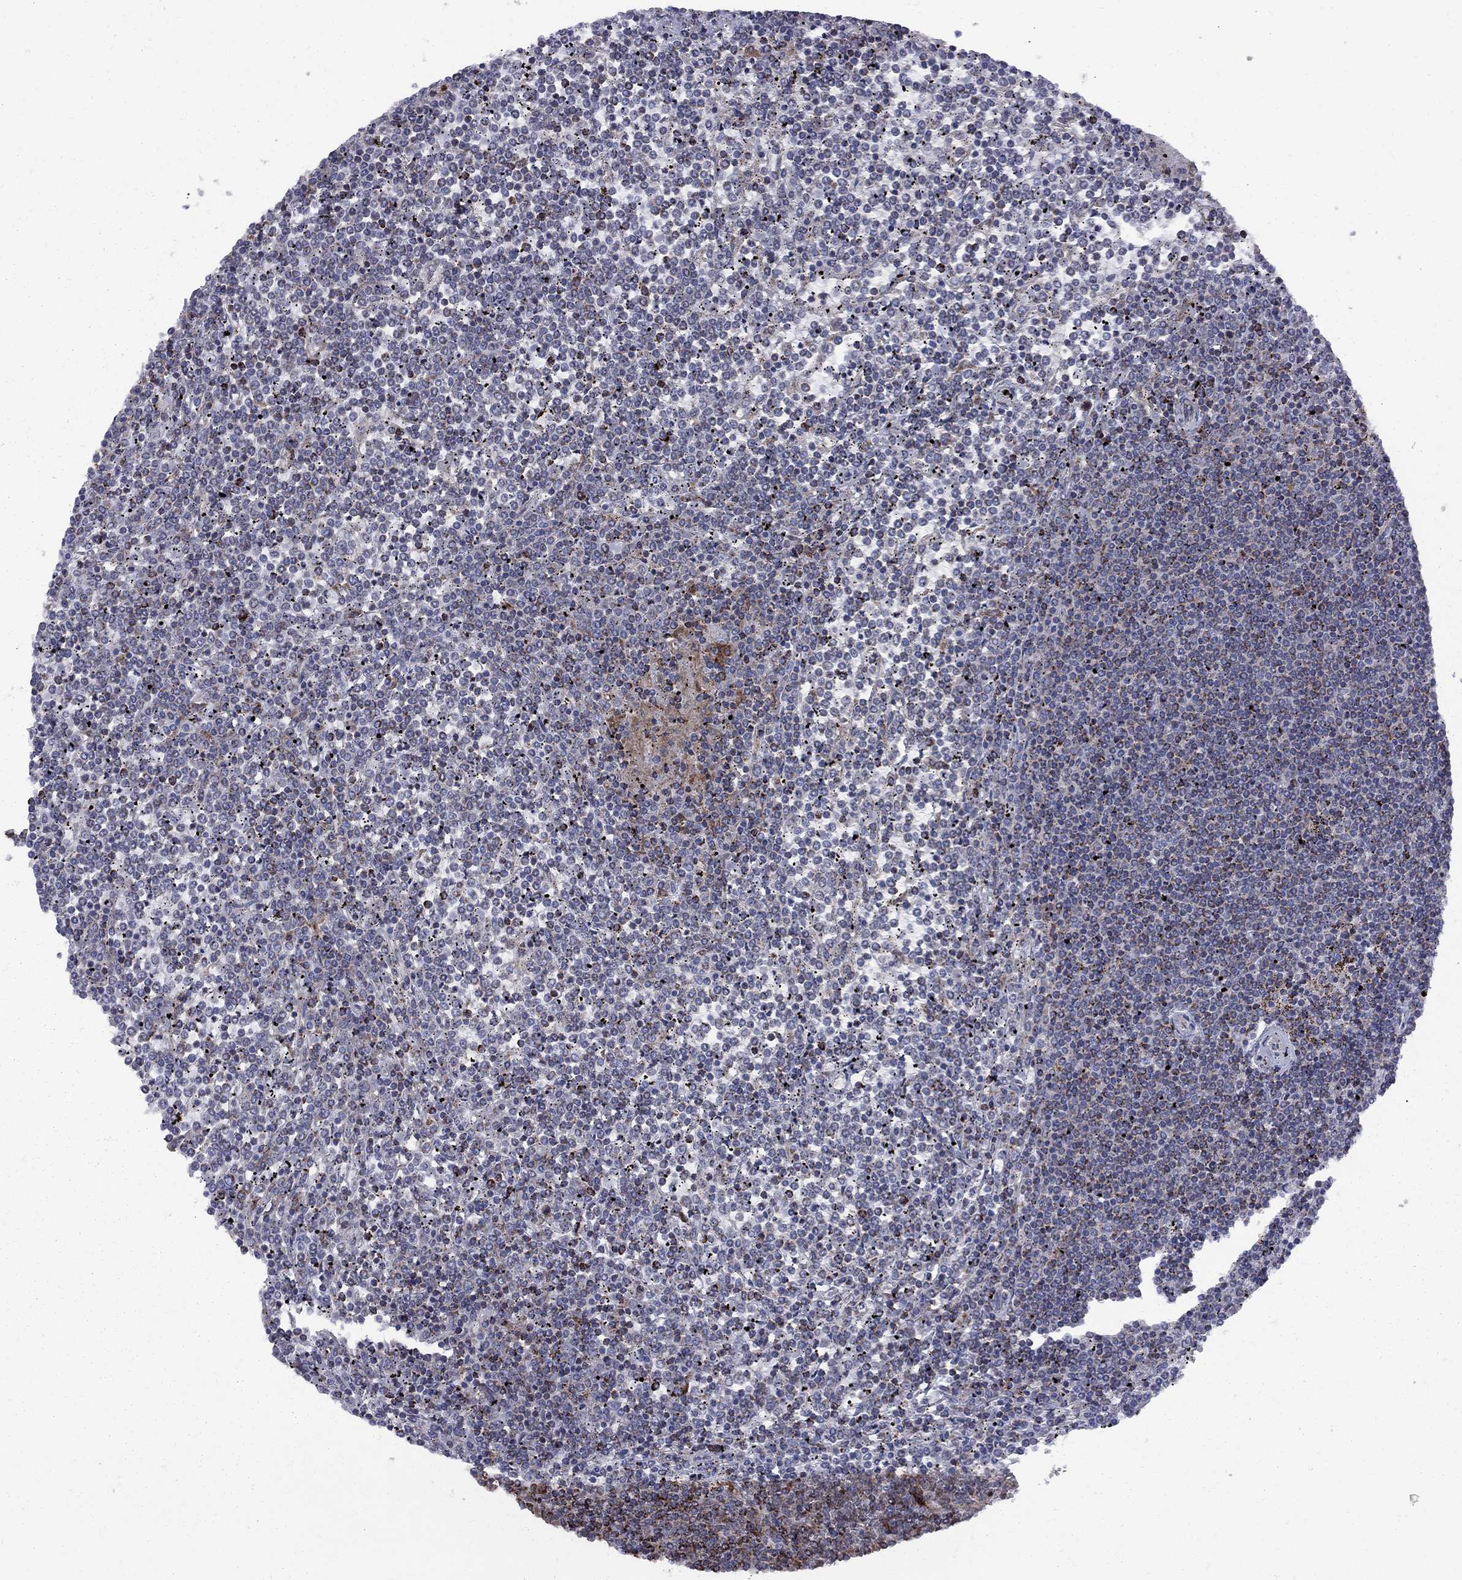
{"staining": {"intensity": "negative", "quantity": "none", "location": "none"}, "tissue": "lymphoma", "cell_type": "Tumor cells", "image_type": "cancer", "snomed": [{"axis": "morphology", "description": "Malignant lymphoma, non-Hodgkin's type, Low grade"}, {"axis": "topography", "description": "Spleen"}], "caption": "Lymphoma stained for a protein using immunohistochemistry exhibits no positivity tumor cells.", "gene": "CLPTM1", "patient": {"sex": "female", "age": 19}}